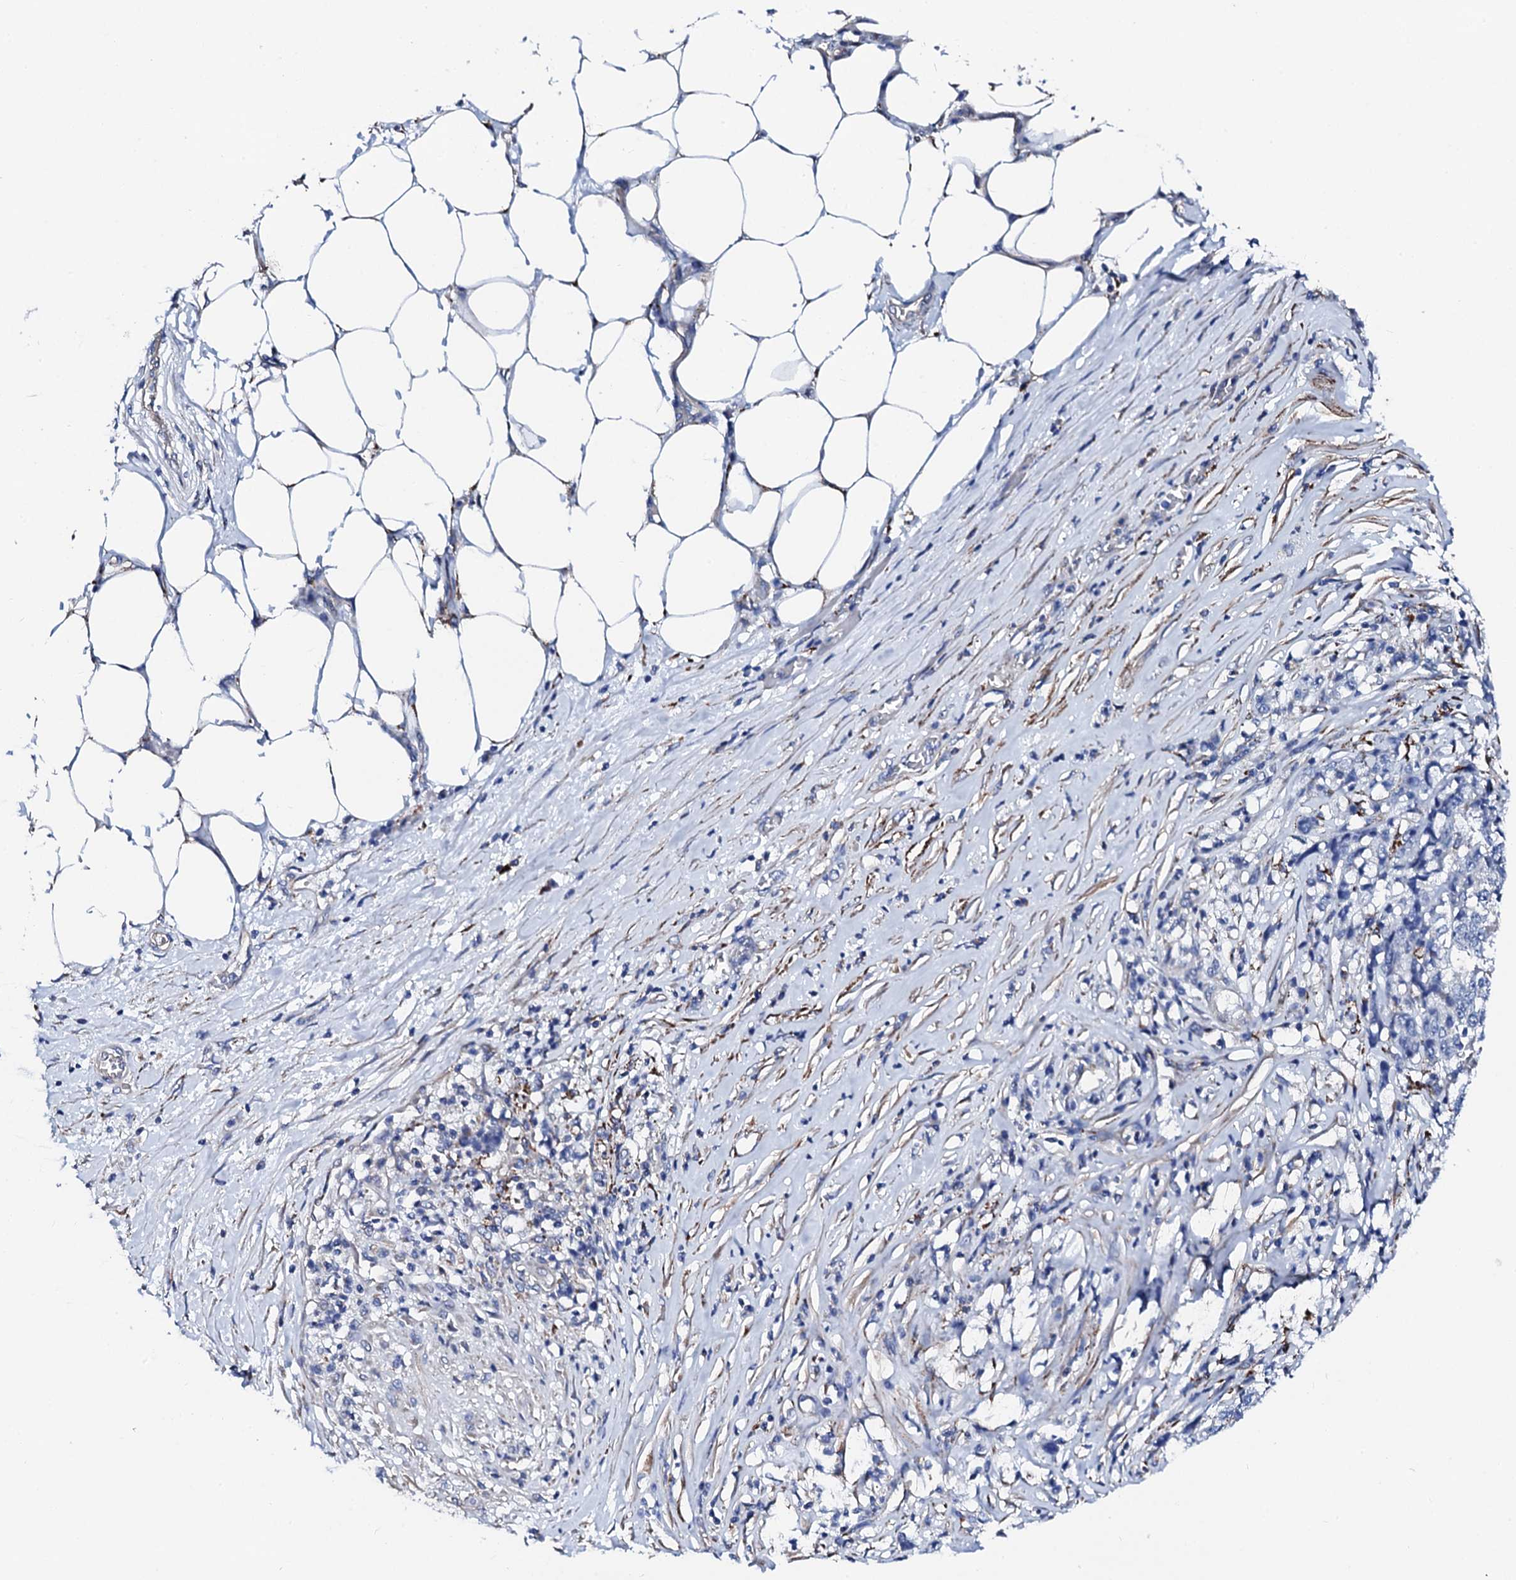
{"staining": {"intensity": "negative", "quantity": "none", "location": "none"}, "tissue": "stomach cancer", "cell_type": "Tumor cells", "image_type": "cancer", "snomed": [{"axis": "morphology", "description": "Adenocarcinoma, NOS"}, {"axis": "topography", "description": "Stomach"}], "caption": "Tumor cells are negative for protein expression in human adenocarcinoma (stomach).", "gene": "KLHL32", "patient": {"sex": "male", "age": 59}}